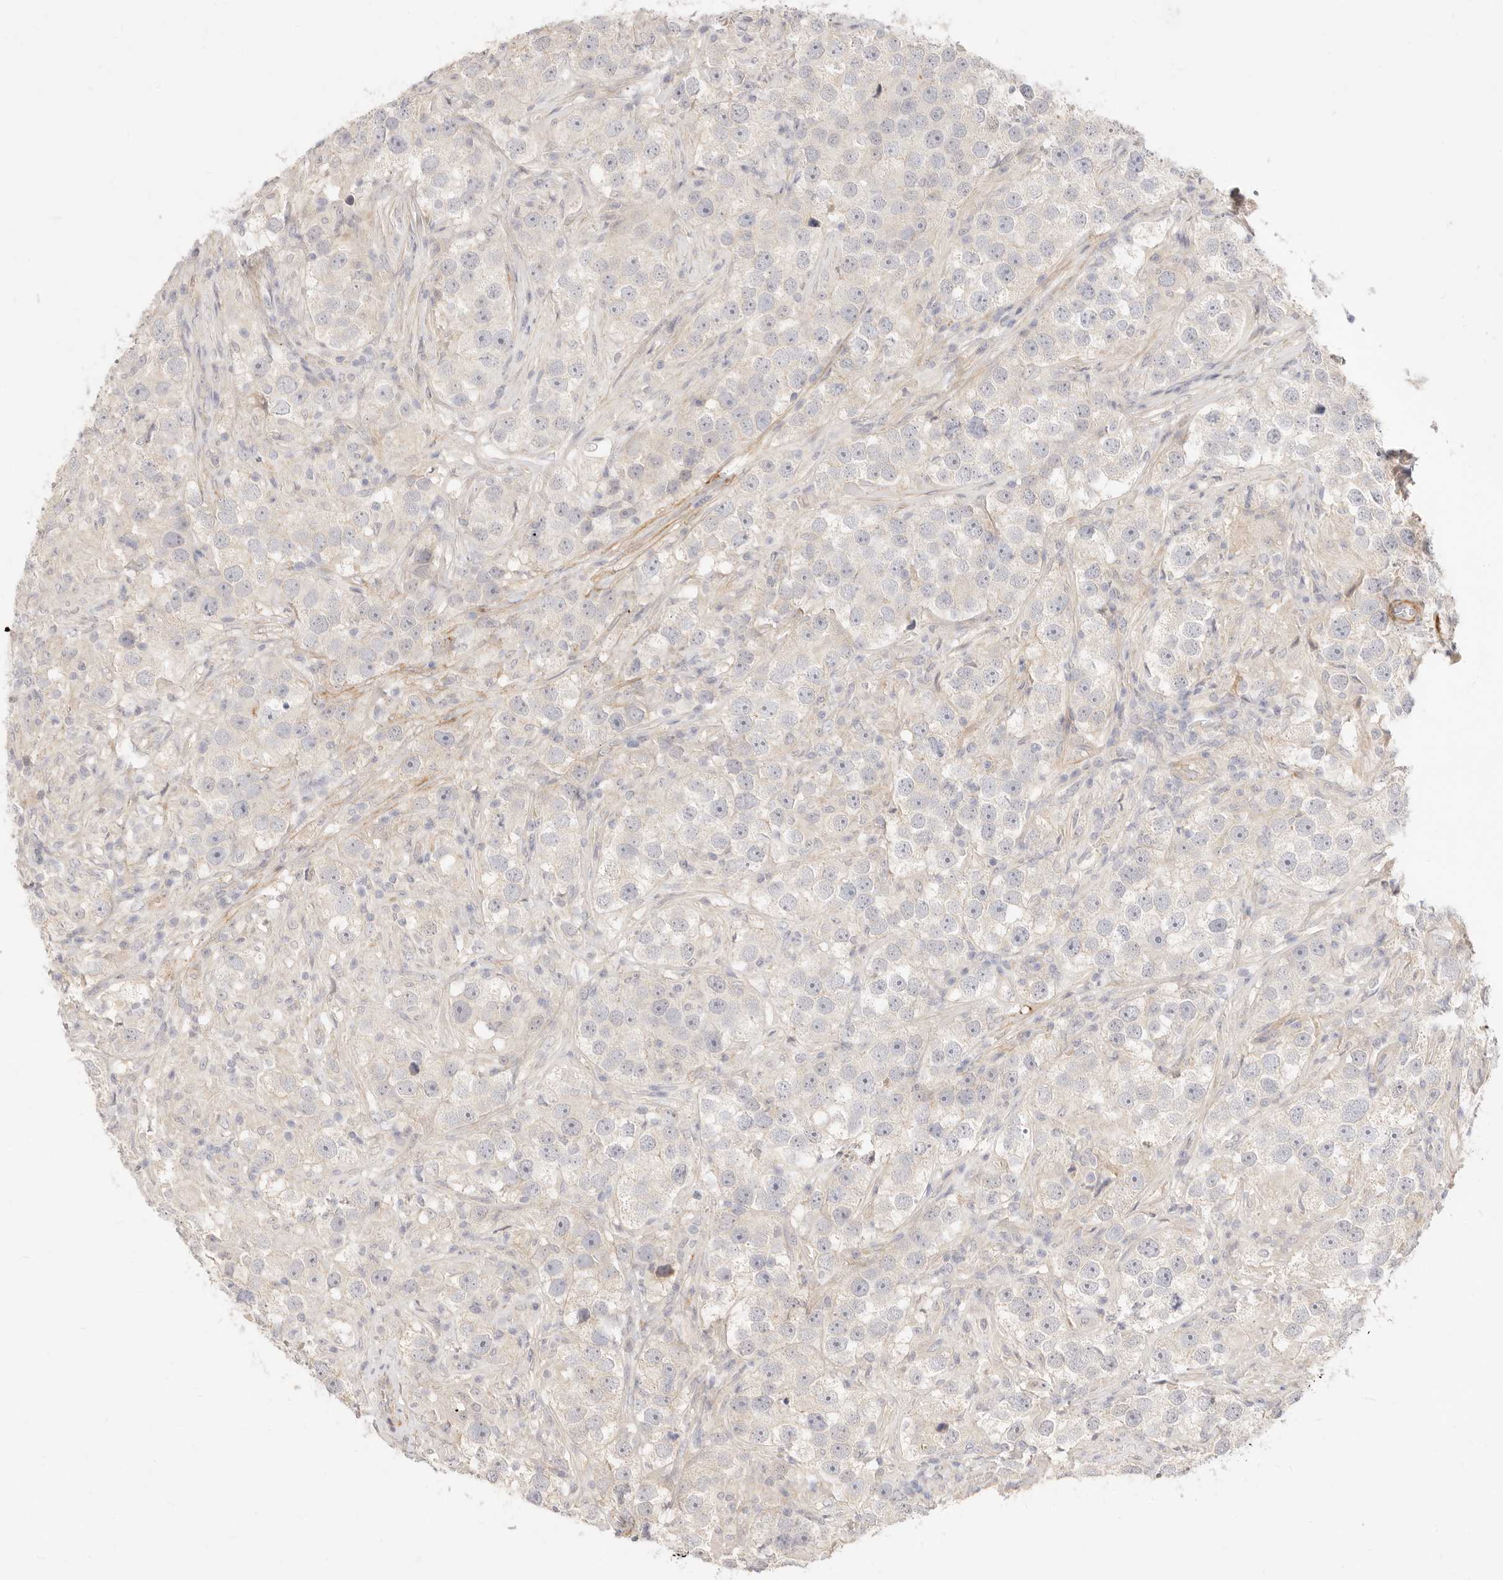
{"staining": {"intensity": "negative", "quantity": "none", "location": "none"}, "tissue": "testis cancer", "cell_type": "Tumor cells", "image_type": "cancer", "snomed": [{"axis": "morphology", "description": "Seminoma, NOS"}, {"axis": "topography", "description": "Testis"}], "caption": "A histopathology image of human testis seminoma is negative for staining in tumor cells. (Immunohistochemistry (ihc), brightfield microscopy, high magnification).", "gene": "UBXN10", "patient": {"sex": "male", "age": 49}}